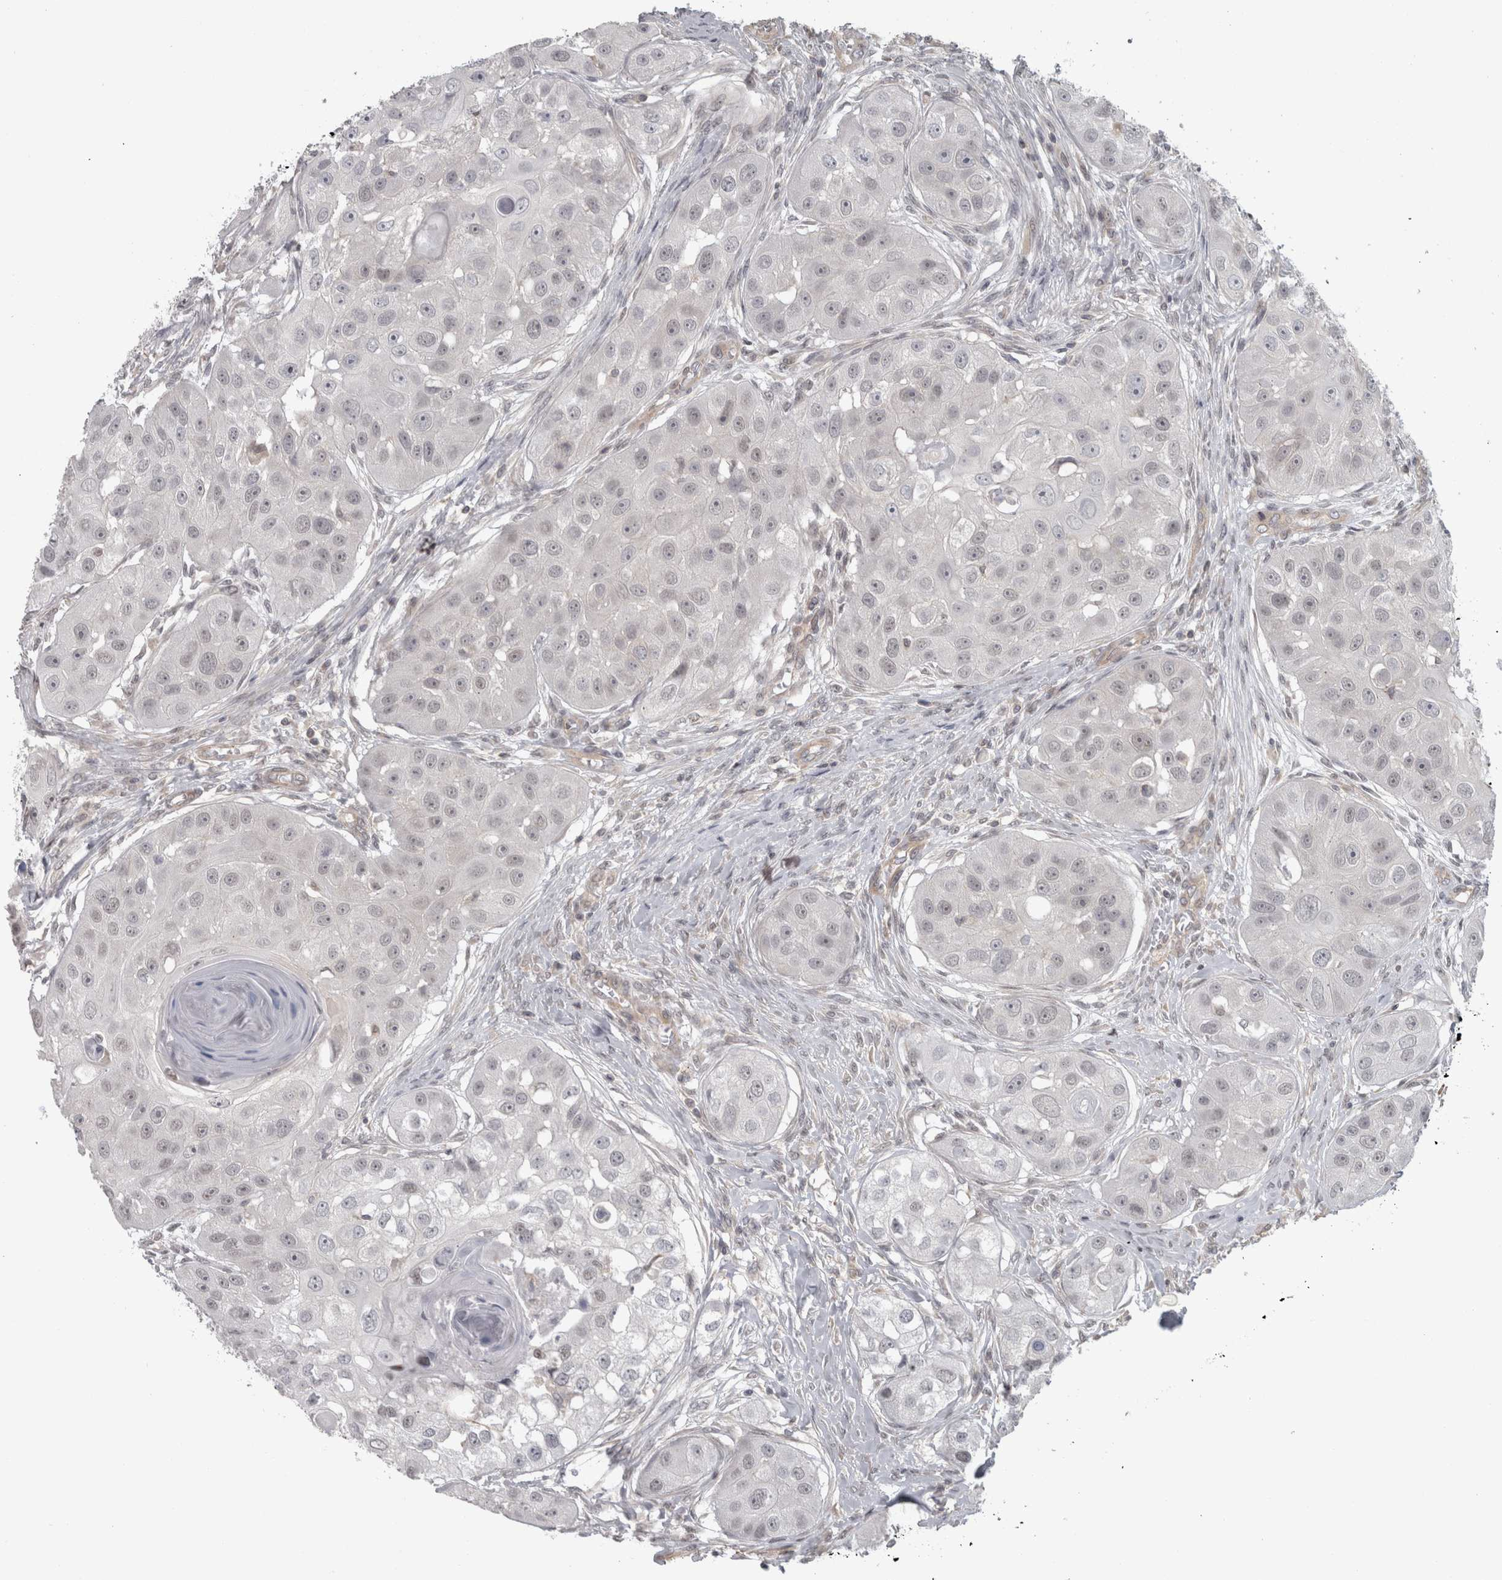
{"staining": {"intensity": "negative", "quantity": "none", "location": "none"}, "tissue": "head and neck cancer", "cell_type": "Tumor cells", "image_type": "cancer", "snomed": [{"axis": "morphology", "description": "Normal tissue, NOS"}, {"axis": "morphology", "description": "Squamous cell carcinoma, NOS"}, {"axis": "topography", "description": "Skeletal muscle"}, {"axis": "topography", "description": "Head-Neck"}], "caption": "The micrograph shows no staining of tumor cells in squamous cell carcinoma (head and neck).", "gene": "PPP1R12B", "patient": {"sex": "male", "age": 51}}